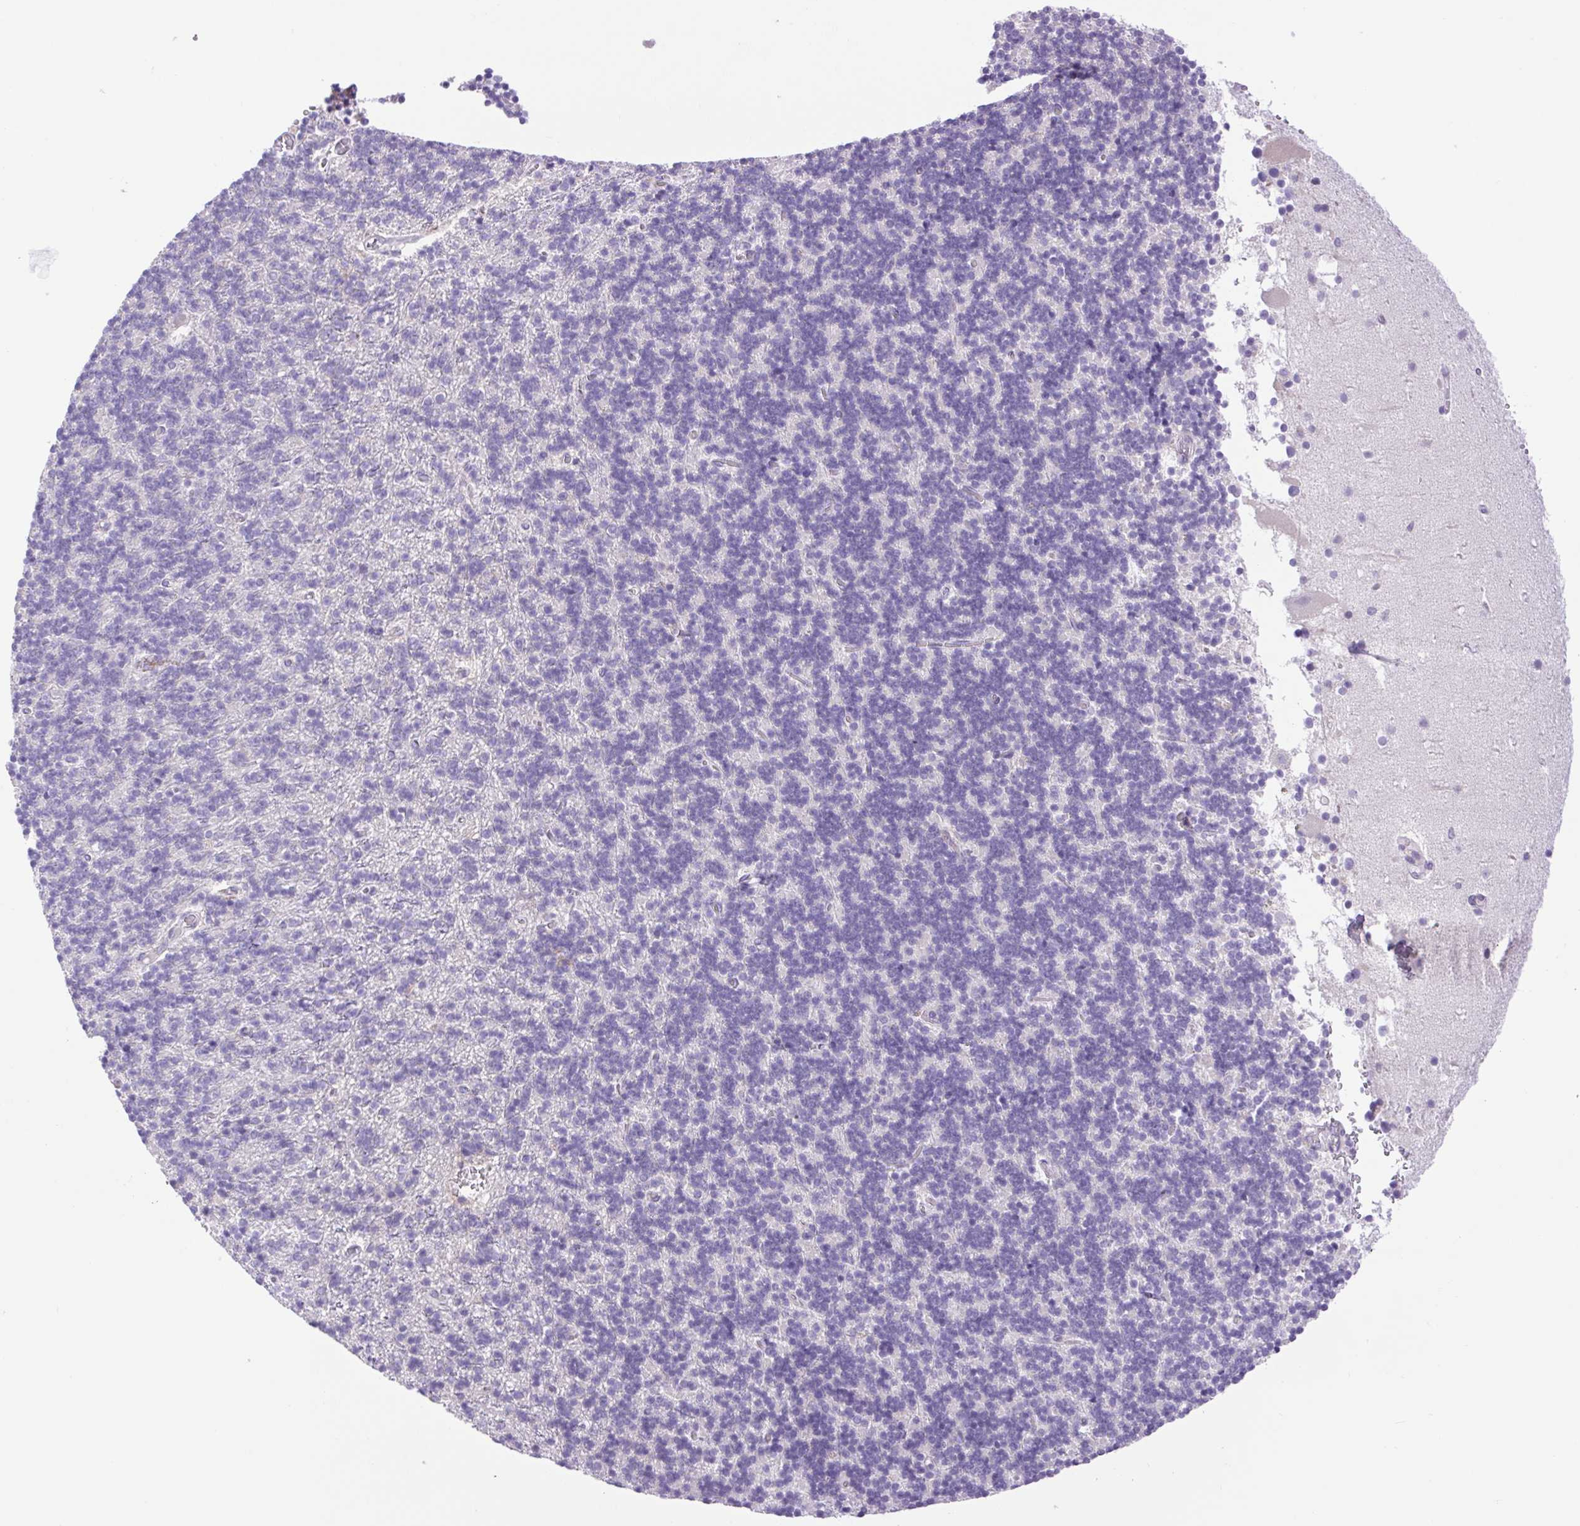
{"staining": {"intensity": "negative", "quantity": "none", "location": "none"}, "tissue": "cerebellum", "cell_type": "Cells in granular layer", "image_type": "normal", "snomed": [{"axis": "morphology", "description": "Normal tissue, NOS"}, {"axis": "topography", "description": "Cerebellum"}], "caption": "DAB (3,3'-diaminobenzidine) immunohistochemical staining of unremarkable cerebellum displays no significant positivity in cells in granular layer. Nuclei are stained in blue.", "gene": "FAM177B", "patient": {"sex": "male", "age": 70}}